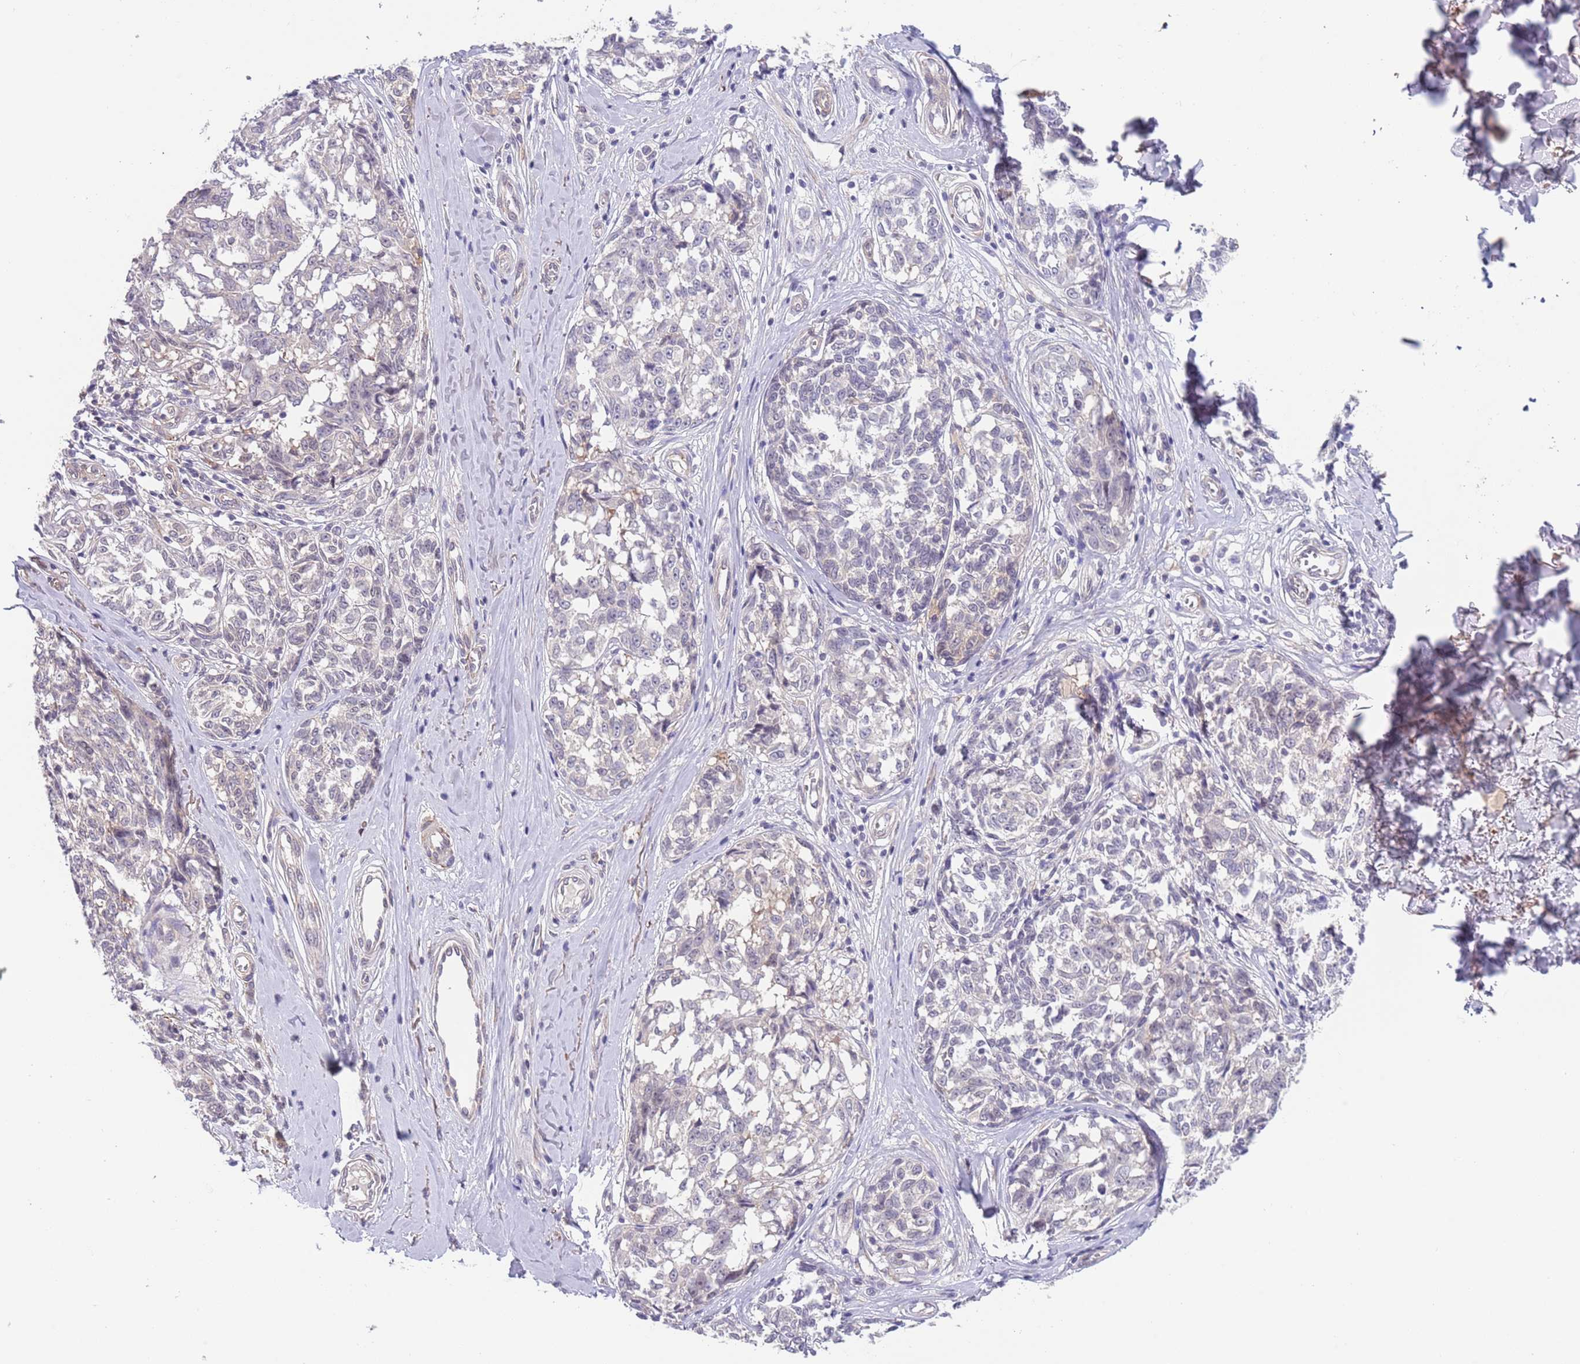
{"staining": {"intensity": "negative", "quantity": "none", "location": "none"}, "tissue": "melanoma", "cell_type": "Tumor cells", "image_type": "cancer", "snomed": [{"axis": "morphology", "description": "Normal tissue, NOS"}, {"axis": "morphology", "description": "Malignant melanoma, NOS"}, {"axis": "topography", "description": "Skin"}], "caption": "Protein analysis of melanoma demonstrates no significant positivity in tumor cells.", "gene": "RNF169", "patient": {"sex": "female", "age": 64}}